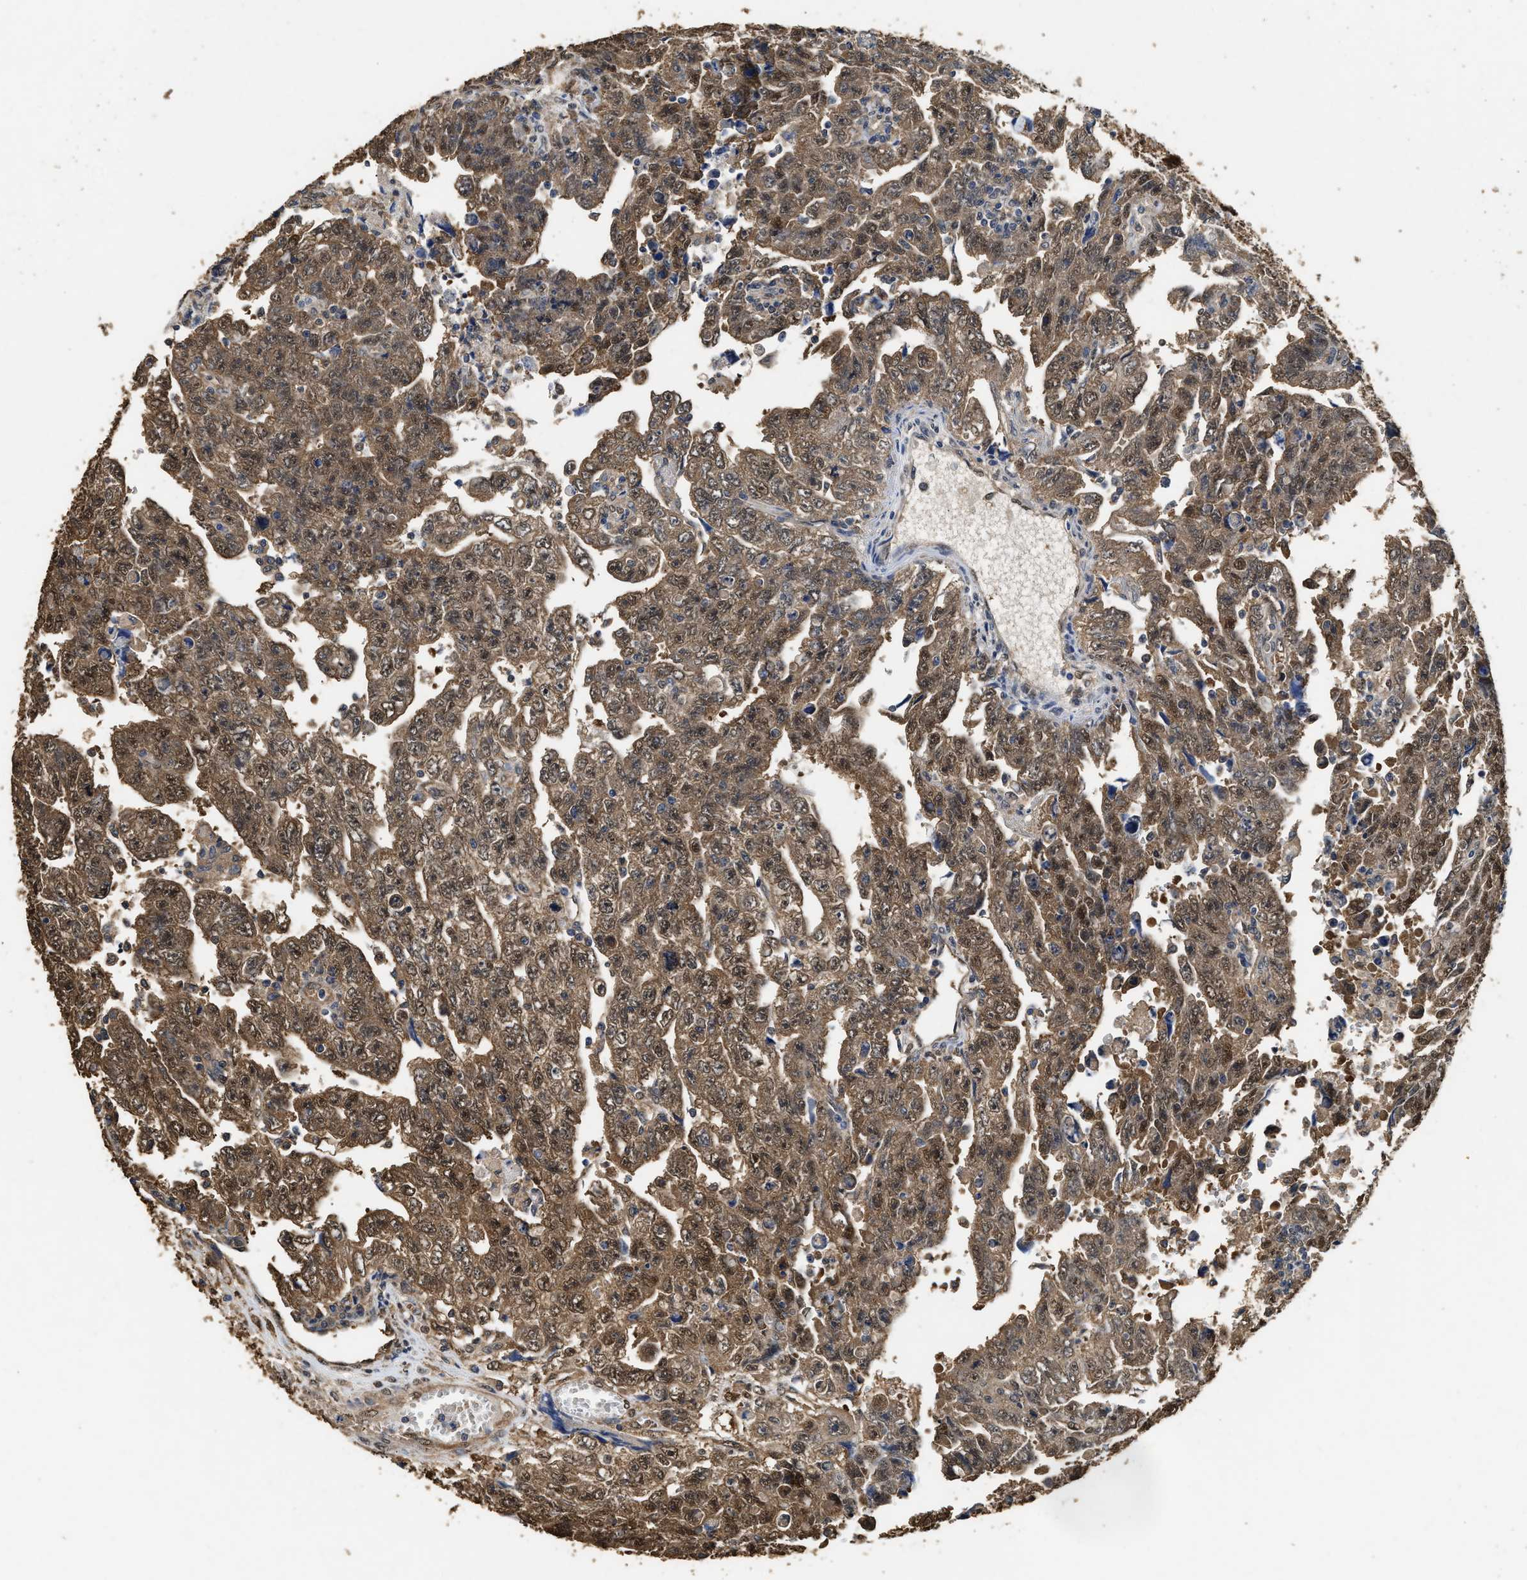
{"staining": {"intensity": "moderate", "quantity": ">75%", "location": "cytoplasmic/membranous,nuclear"}, "tissue": "testis cancer", "cell_type": "Tumor cells", "image_type": "cancer", "snomed": [{"axis": "morphology", "description": "Carcinoma, Embryonal, NOS"}, {"axis": "topography", "description": "Testis"}], "caption": "IHC of human testis cancer (embryonal carcinoma) reveals medium levels of moderate cytoplasmic/membranous and nuclear staining in about >75% of tumor cells.", "gene": "YWHAE", "patient": {"sex": "male", "age": 28}}